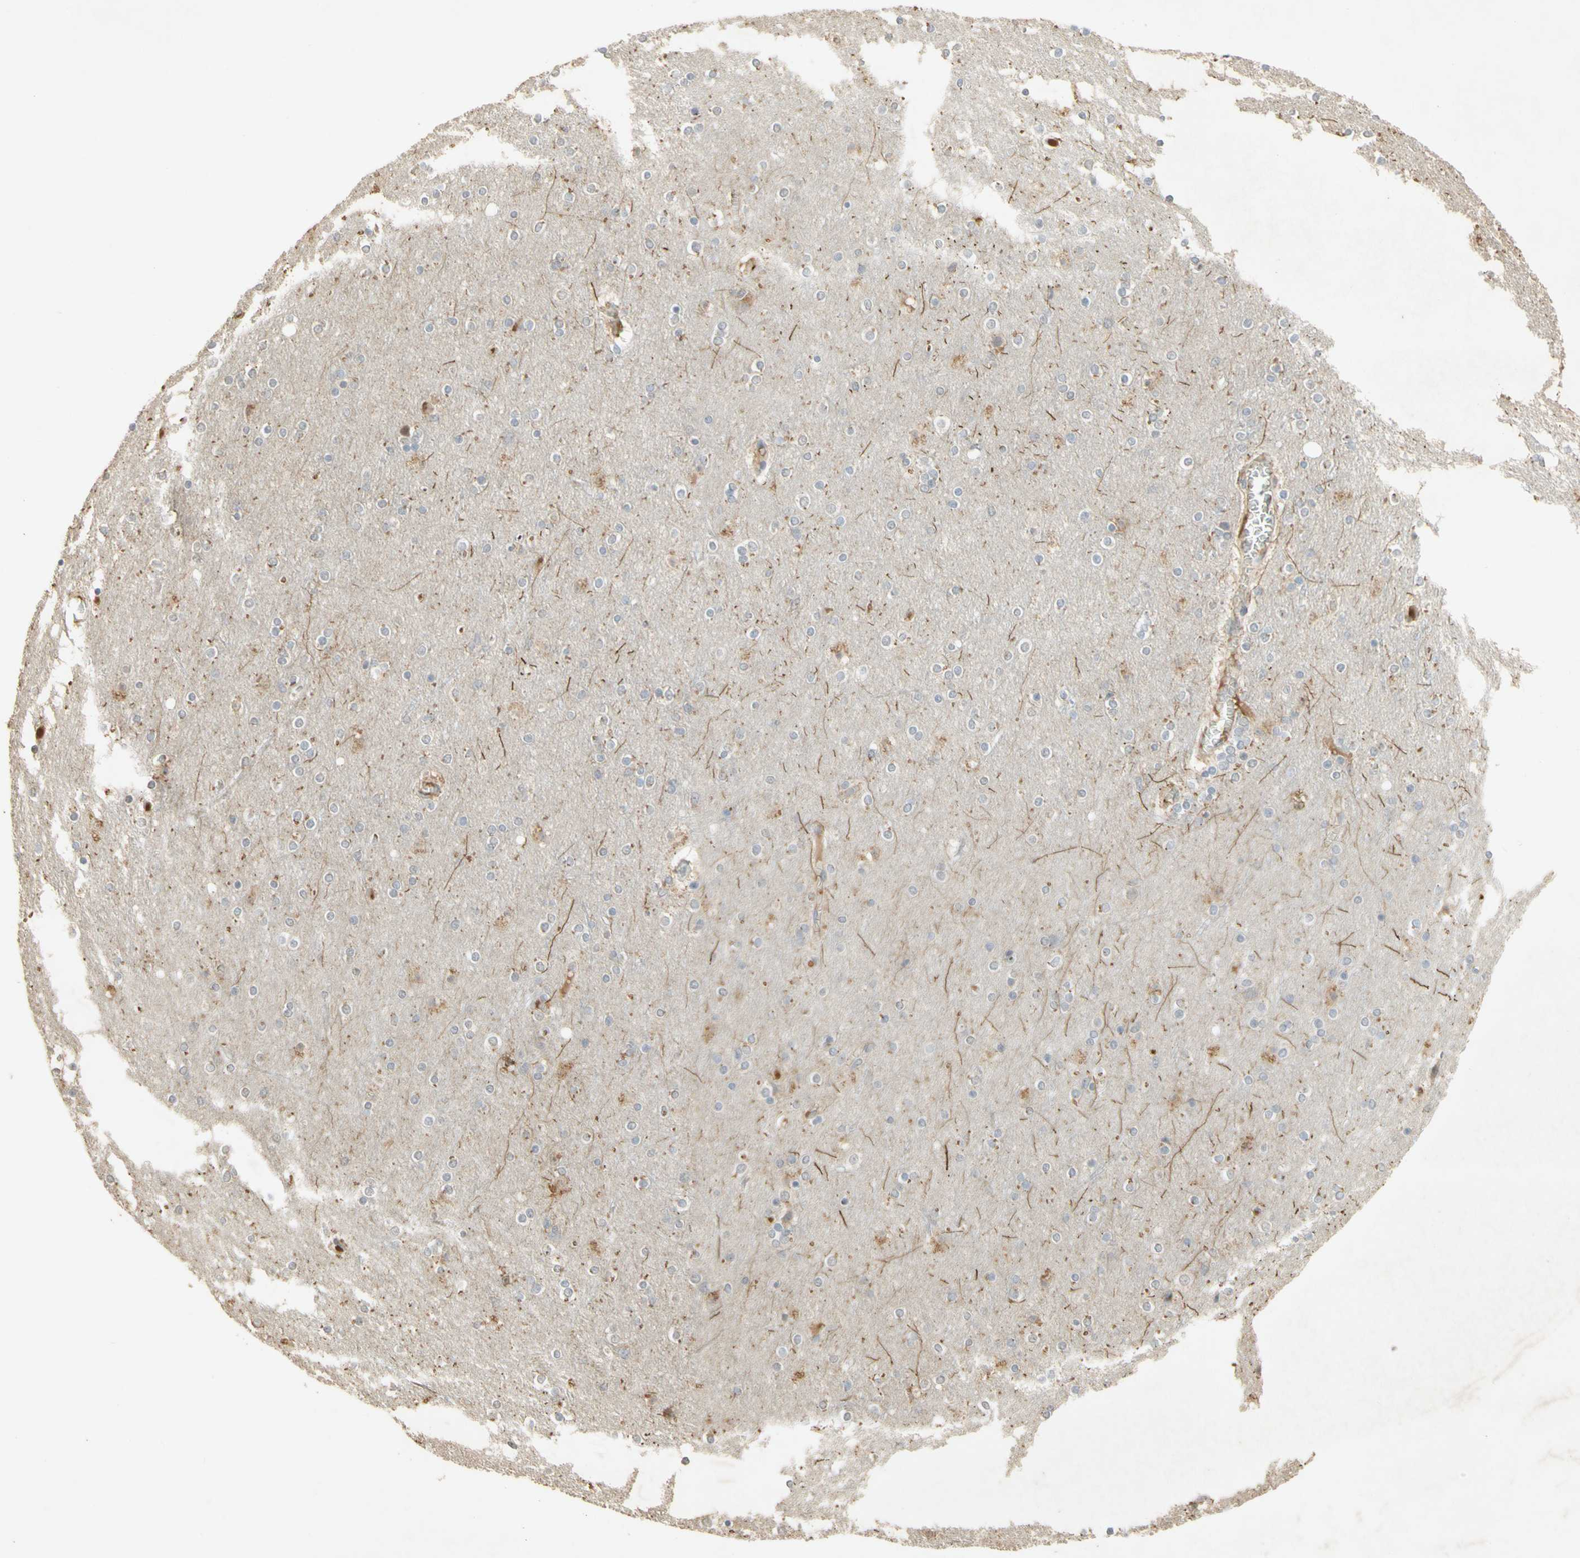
{"staining": {"intensity": "weak", "quantity": ">75%", "location": "cytoplasmic/membranous"}, "tissue": "cerebral cortex", "cell_type": "Endothelial cells", "image_type": "normal", "snomed": [{"axis": "morphology", "description": "Normal tissue, NOS"}, {"axis": "topography", "description": "Cerebral cortex"}], "caption": "Immunohistochemistry histopathology image of normal cerebral cortex stained for a protein (brown), which exhibits low levels of weak cytoplasmic/membranous staining in approximately >75% of endothelial cells.", "gene": "NRG4", "patient": {"sex": "female", "age": 54}}